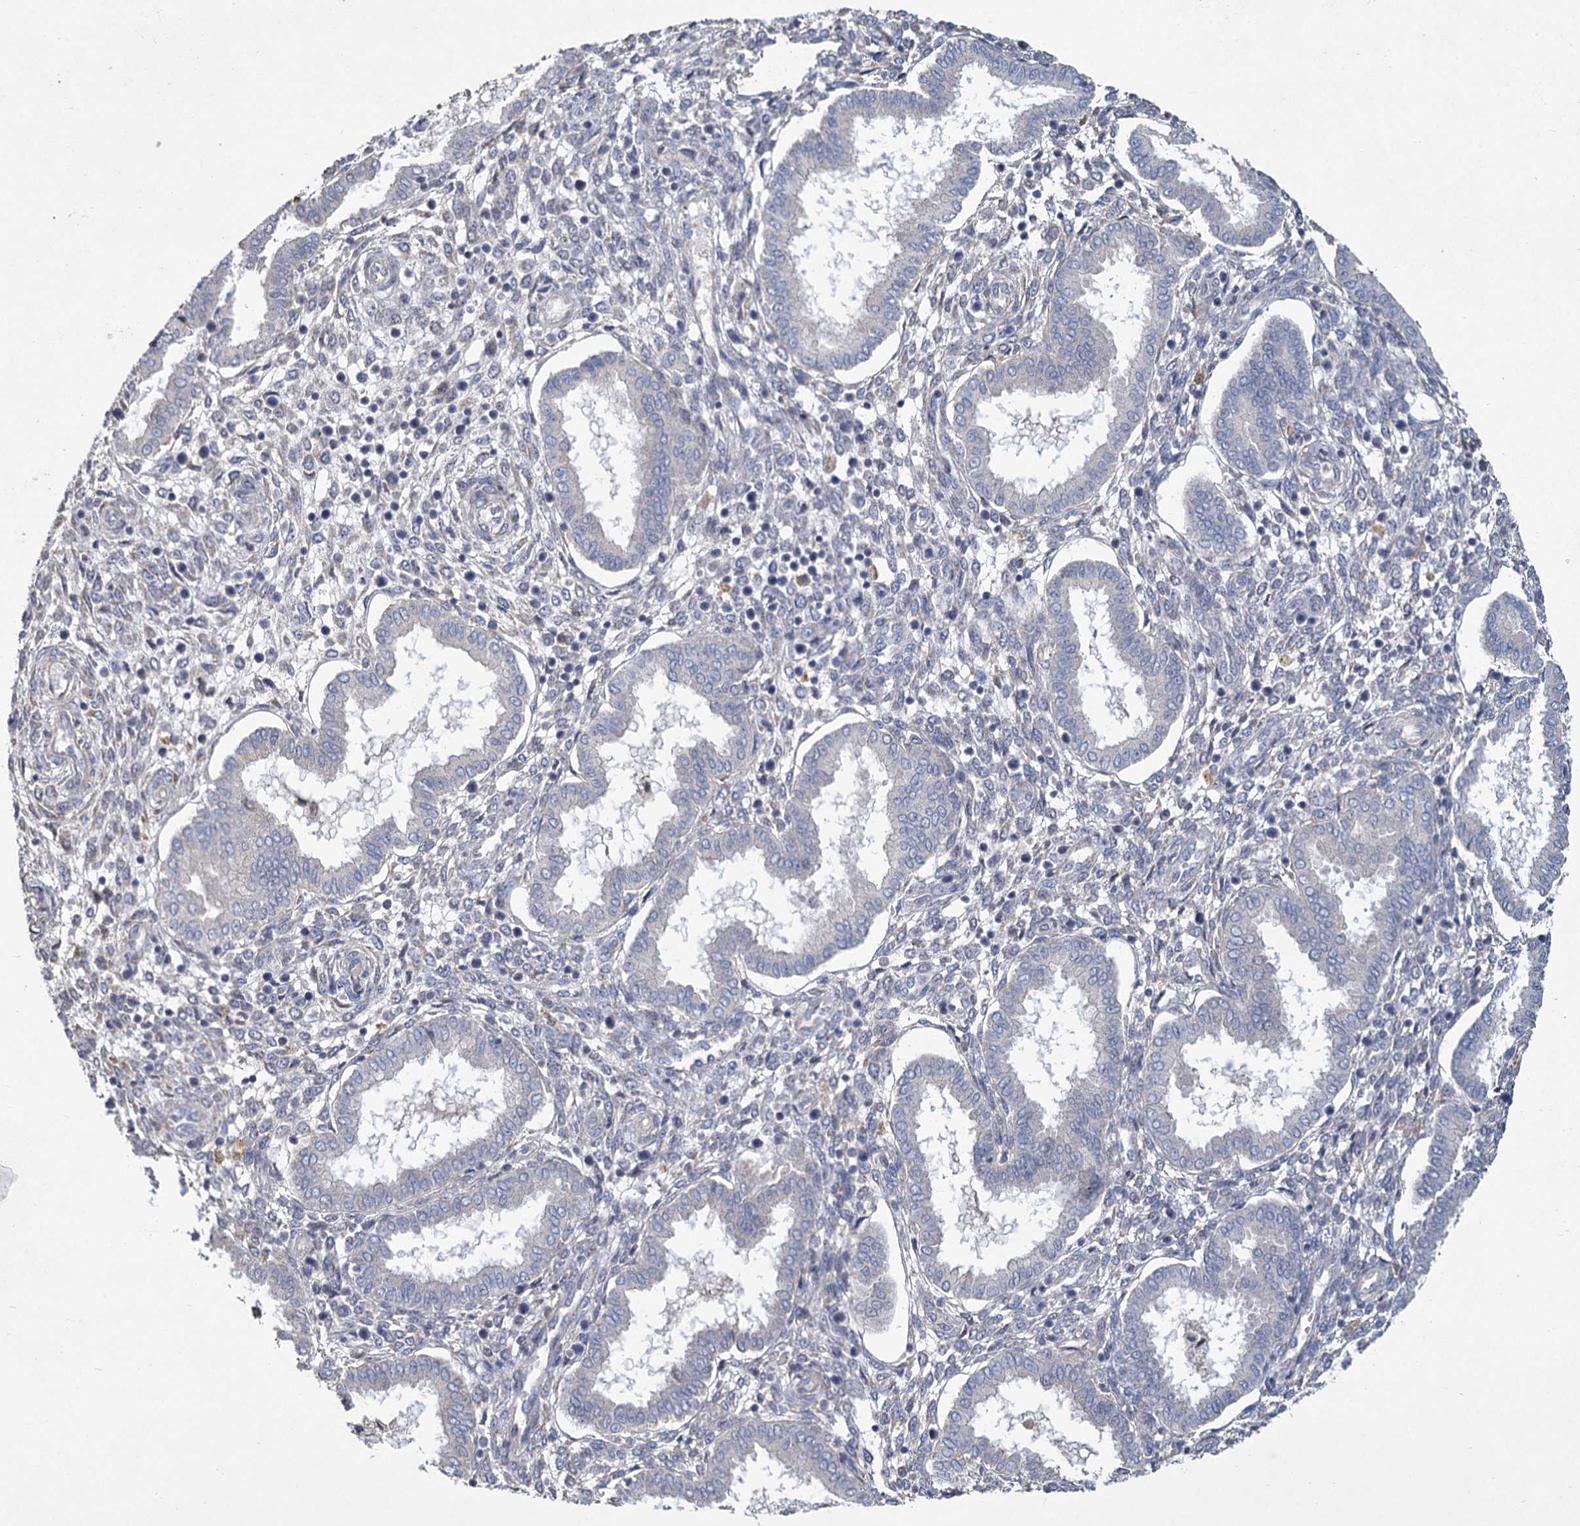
{"staining": {"intensity": "negative", "quantity": "none", "location": "none"}, "tissue": "endometrium", "cell_type": "Cells in endometrial stroma", "image_type": "normal", "snomed": [{"axis": "morphology", "description": "Normal tissue, NOS"}, {"axis": "topography", "description": "Endometrium"}], "caption": "Immunohistochemistry of benign human endometrium shows no expression in cells in endometrial stroma.", "gene": "HES2", "patient": {"sex": "female", "age": 24}}